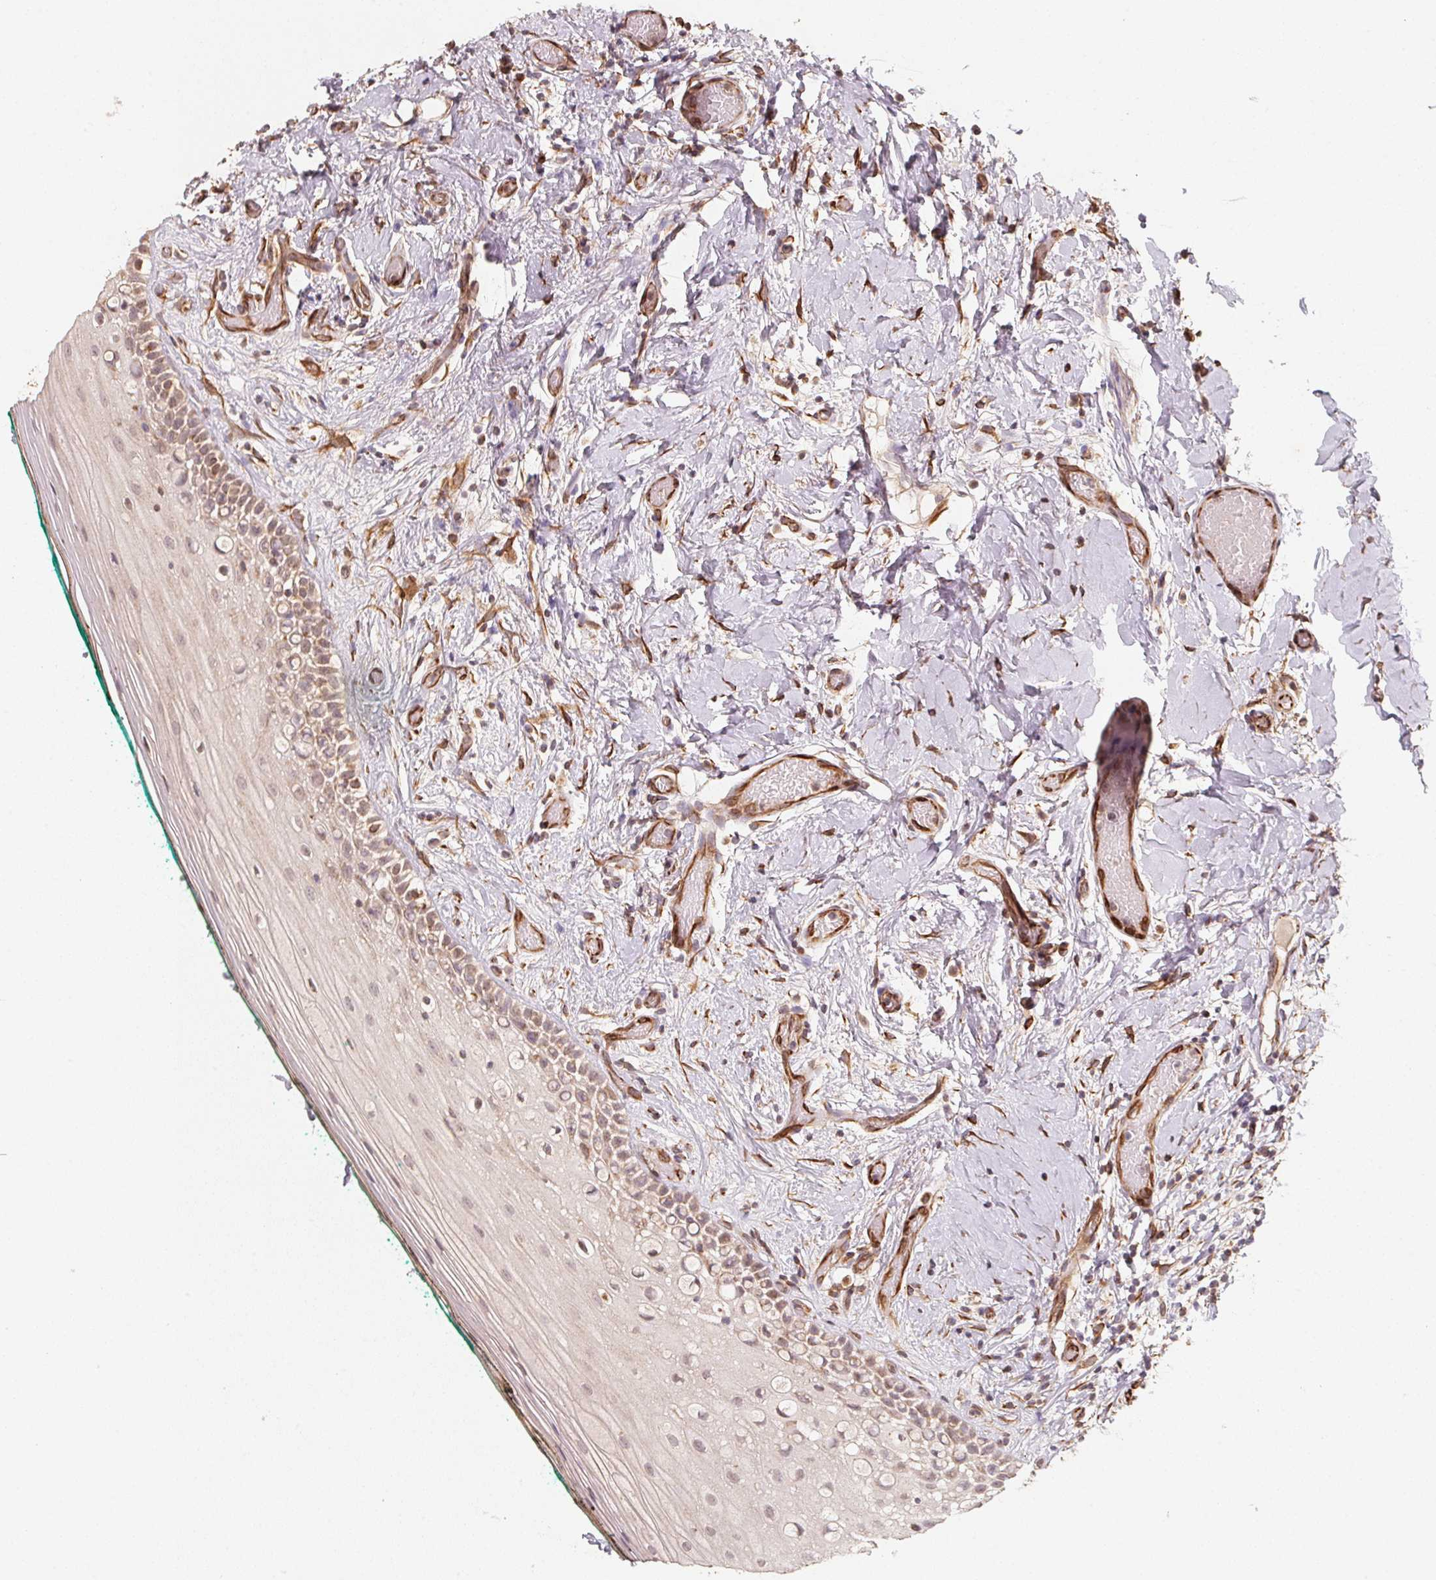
{"staining": {"intensity": "weak", "quantity": "25%-75%", "location": "cytoplasmic/membranous"}, "tissue": "oral mucosa", "cell_type": "Squamous epithelial cells", "image_type": "normal", "snomed": [{"axis": "morphology", "description": "Normal tissue, NOS"}, {"axis": "topography", "description": "Oral tissue"}], "caption": "Protein expression analysis of normal oral mucosa demonstrates weak cytoplasmic/membranous expression in about 25%-75% of squamous epithelial cells. (DAB (3,3'-diaminobenzidine) IHC with brightfield microscopy, high magnification).", "gene": "TSPAN12", "patient": {"sex": "female", "age": 83}}